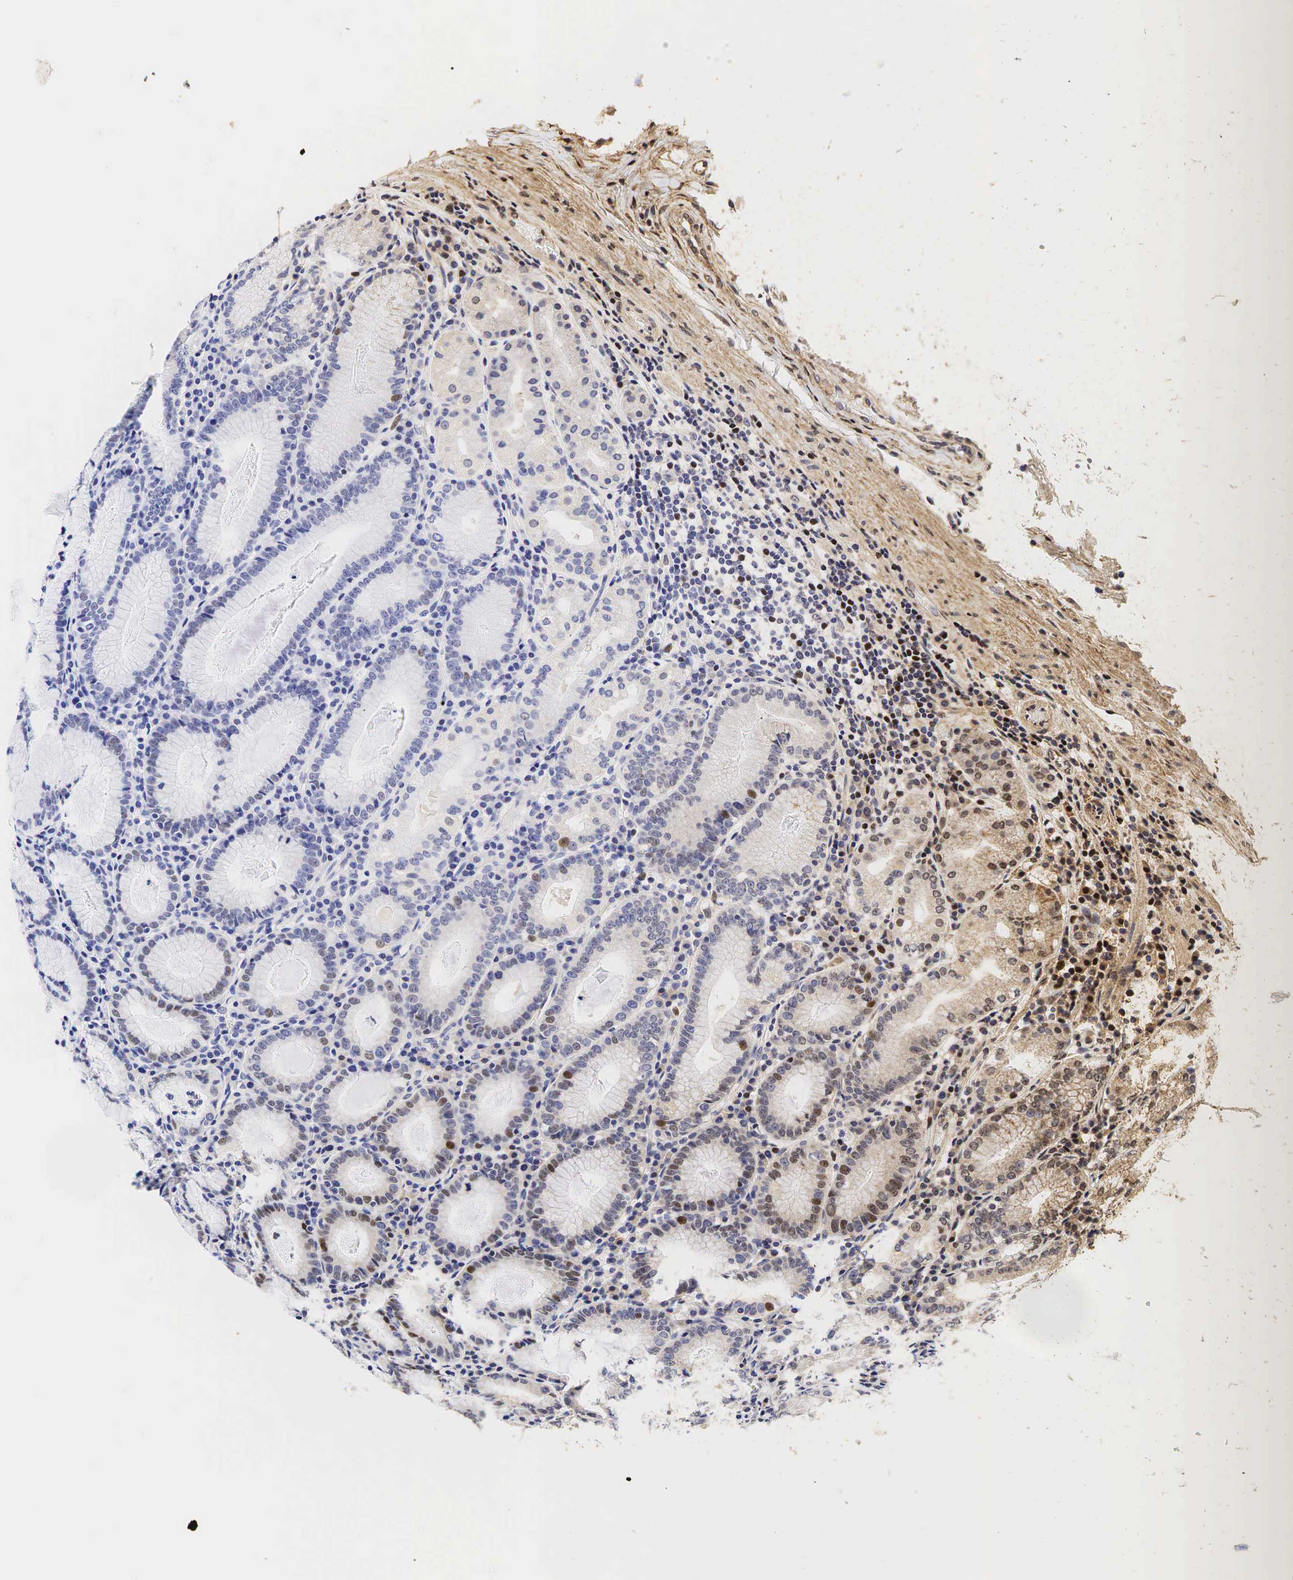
{"staining": {"intensity": "moderate", "quantity": "<25%", "location": "cytoplasmic/membranous,nuclear"}, "tissue": "stomach", "cell_type": "Glandular cells", "image_type": "normal", "snomed": [{"axis": "morphology", "description": "Normal tissue, NOS"}, {"axis": "topography", "description": "Stomach, lower"}], "caption": "Stomach stained with DAB immunohistochemistry exhibits low levels of moderate cytoplasmic/membranous,nuclear positivity in about <25% of glandular cells.", "gene": "CCND1", "patient": {"sex": "female", "age": 43}}